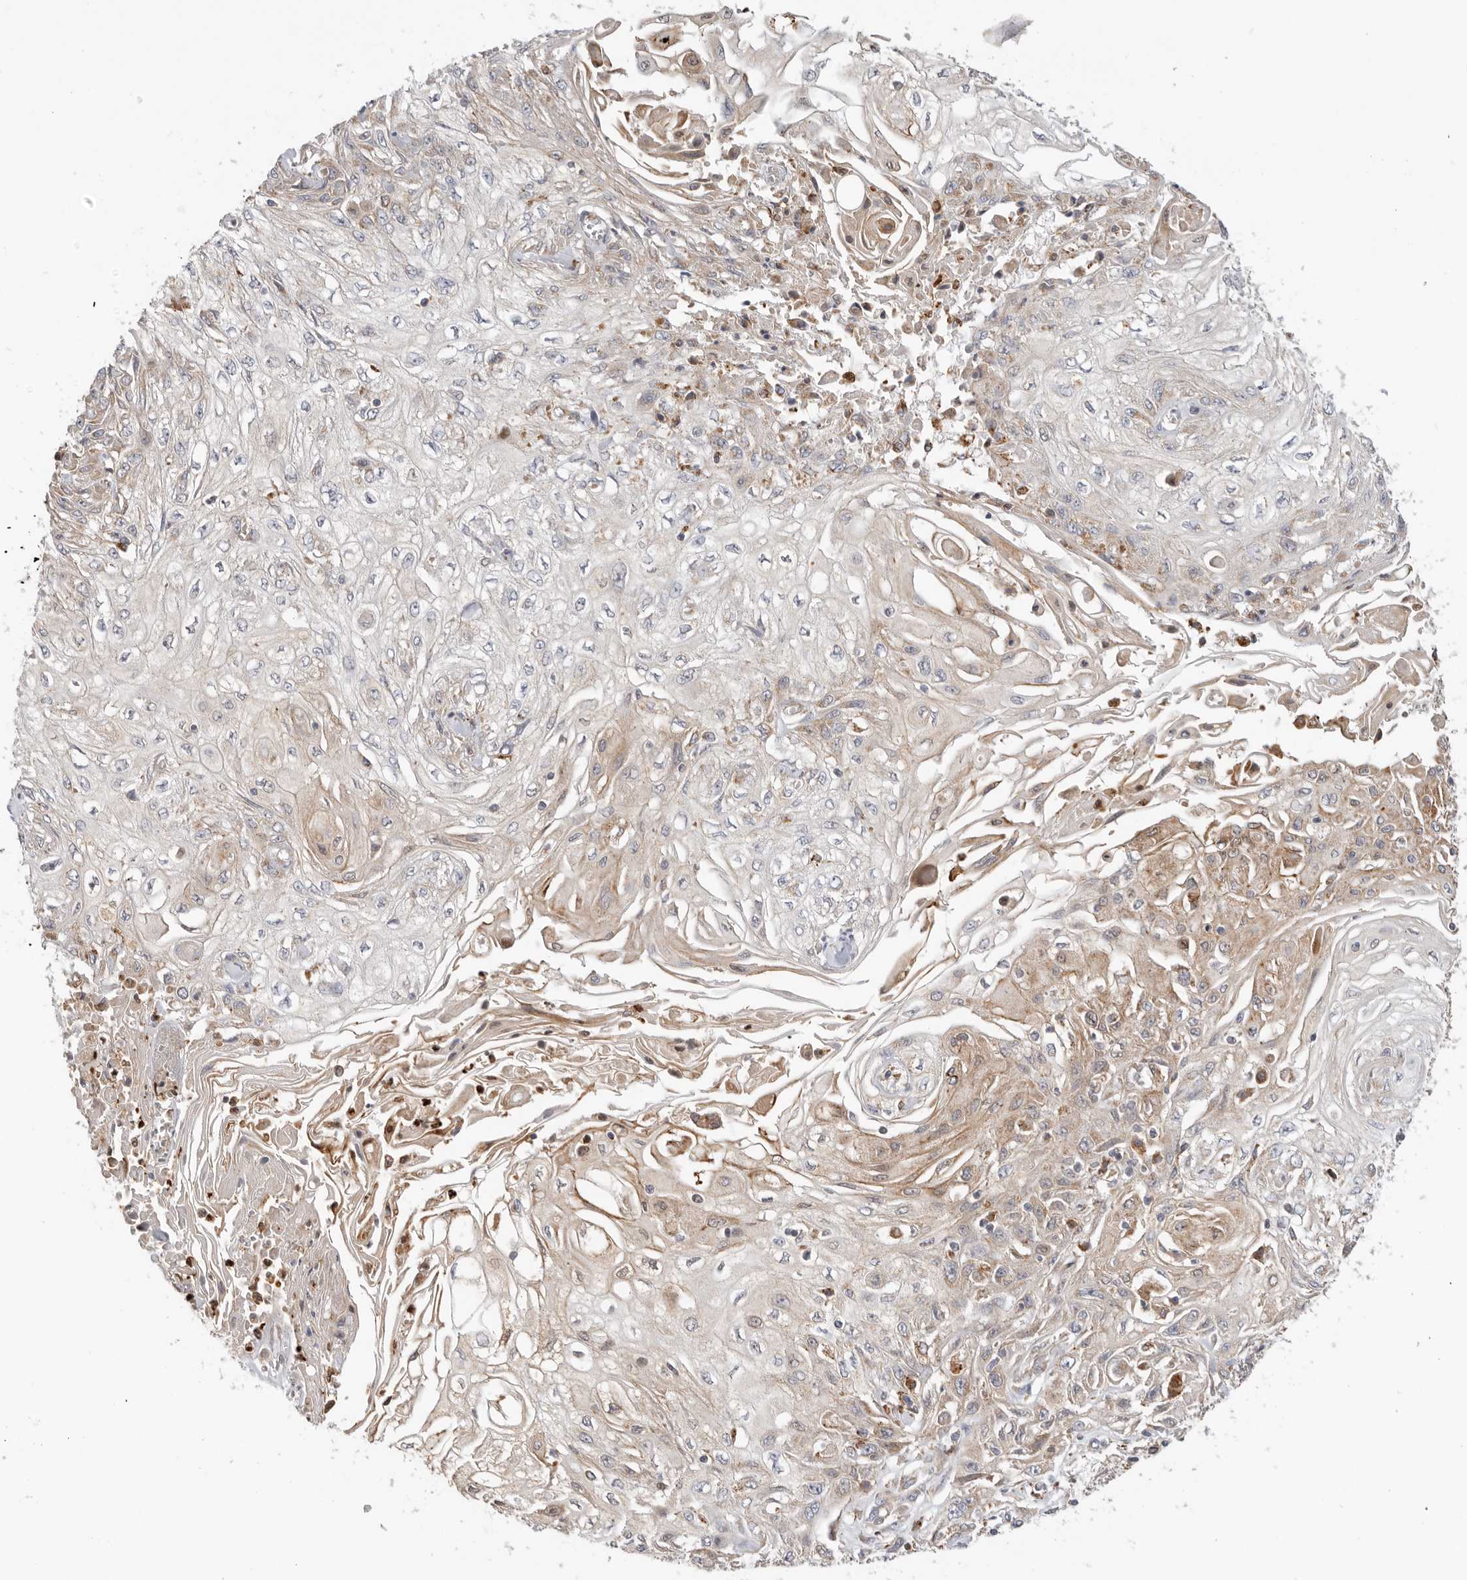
{"staining": {"intensity": "weak", "quantity": "<25%", "location": "cytoplasmic/membranous"}, "tissue": "skin cancer", "cell_type": "Tumor cells", "image_type": "cancer", "snomed": [{"axis": "morphology", "description": "Squamous cell carcinoma, NOS"}, {"axis": "morphology", "description": "Squamous cell carcinoma, metastatic, NOS"}, {"axis": "topography", "description": "Skin"}, {"axis": "topography", "description": "Lymph node"}], "caption": "High power microscopy image of an IHC image of squamous cell carcinoma (skin), revealing no significant expression in tumor cells.", "gene": "GNE", "patient": {"sex": "male", "age": 75}}